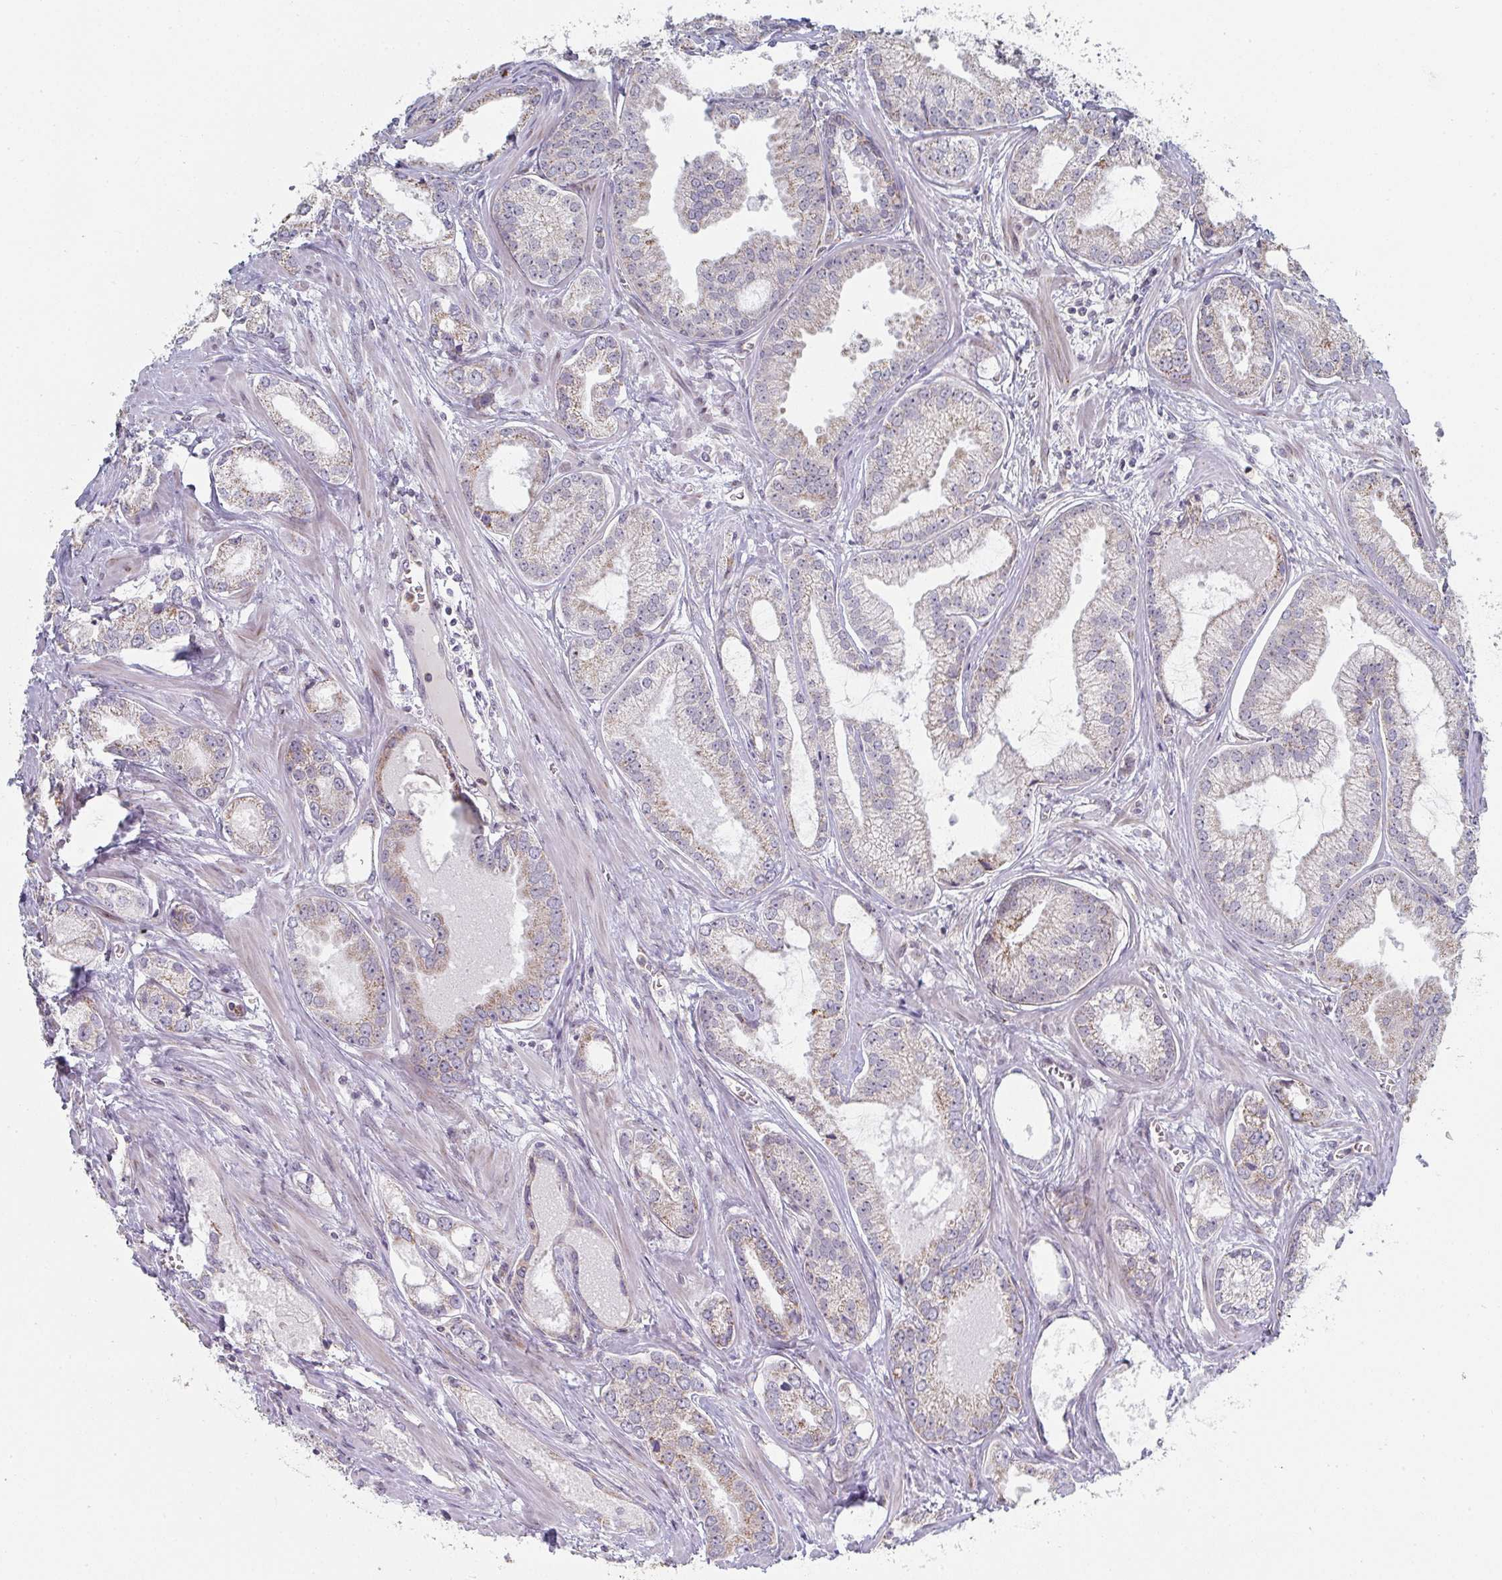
{"staining": {"intensity": "moderate", "quantity": "<25%", "location": "cytoplasmic/membranous"}, "tissue": "prostate cancer", "cell_type": "Tumor cells", "image_type": "cancer", "snomed": [{"axis": "morphology", "description": "Adenocarcinoma, Medium grade"}, {"axis": "topography", "description": "Prostate"}], "caption": "Protein staining reveals moderate cytoplasmic/membranous staining in approximately <25% of tumor cells in prostate cancer. Ihc stains the protein in brown and the nuclei are stained blue.", "gene": "ZNF526", "patient": {"sex": "male", "age": 57}}